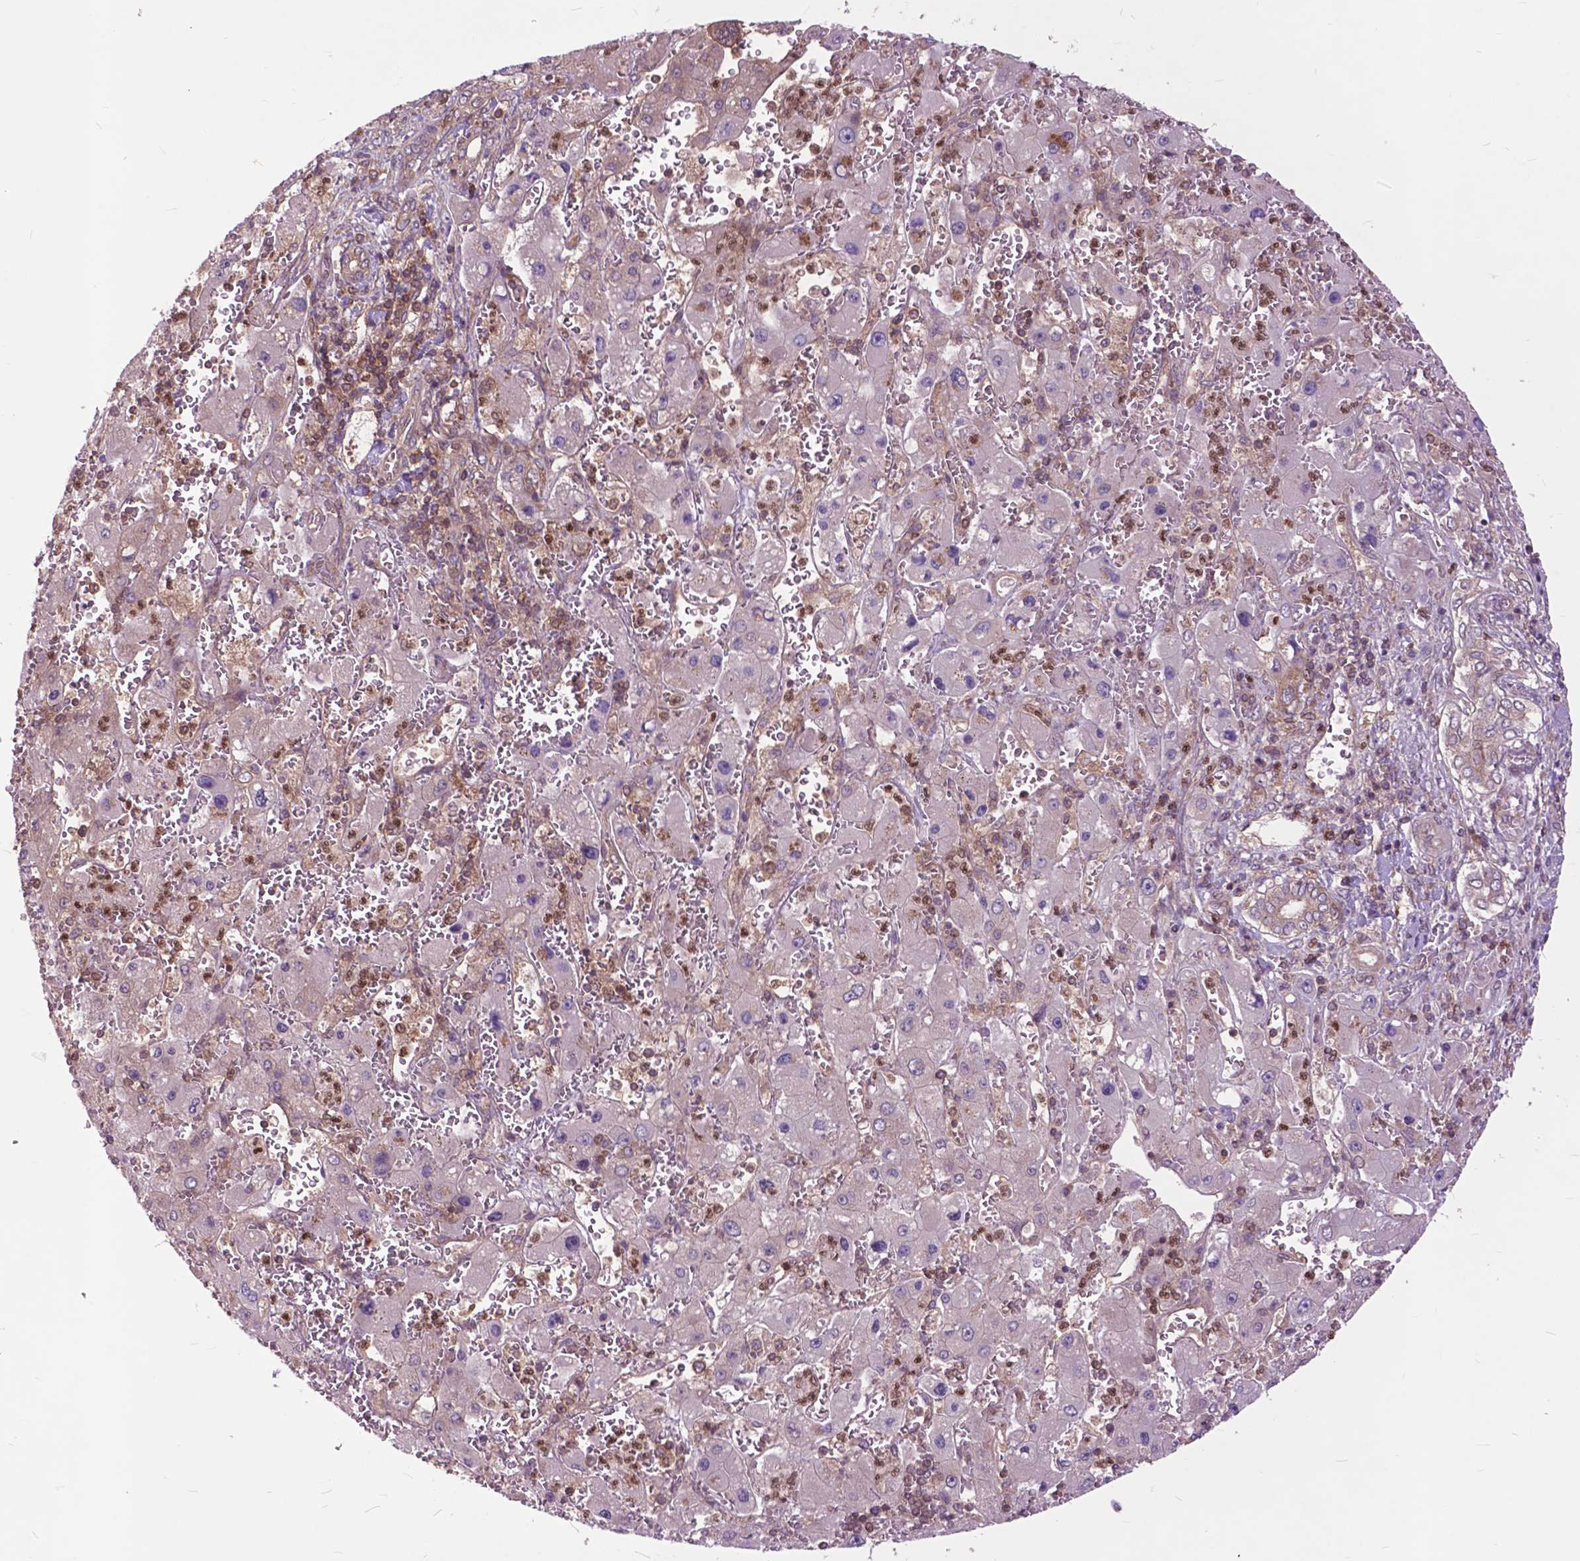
{"staining": {"intensity": "negative", "quantity": "none", "location": "none"}, "tissue": "liver cancer", "cell_type": "Tumor cells", "image_type": "cancer", "snomed": [{"axis": "morphology", "description": "Carcinoma, Hepatocellular, NOS"}, {"axis": "topography", "description": "Liver"}], "caption": "Immunohistochemistry of human liver hepatocellular carcinoma displays no expression in tumor cells.", "gene": "ARAF", "patient": {"sex": "female", "age": 73}}